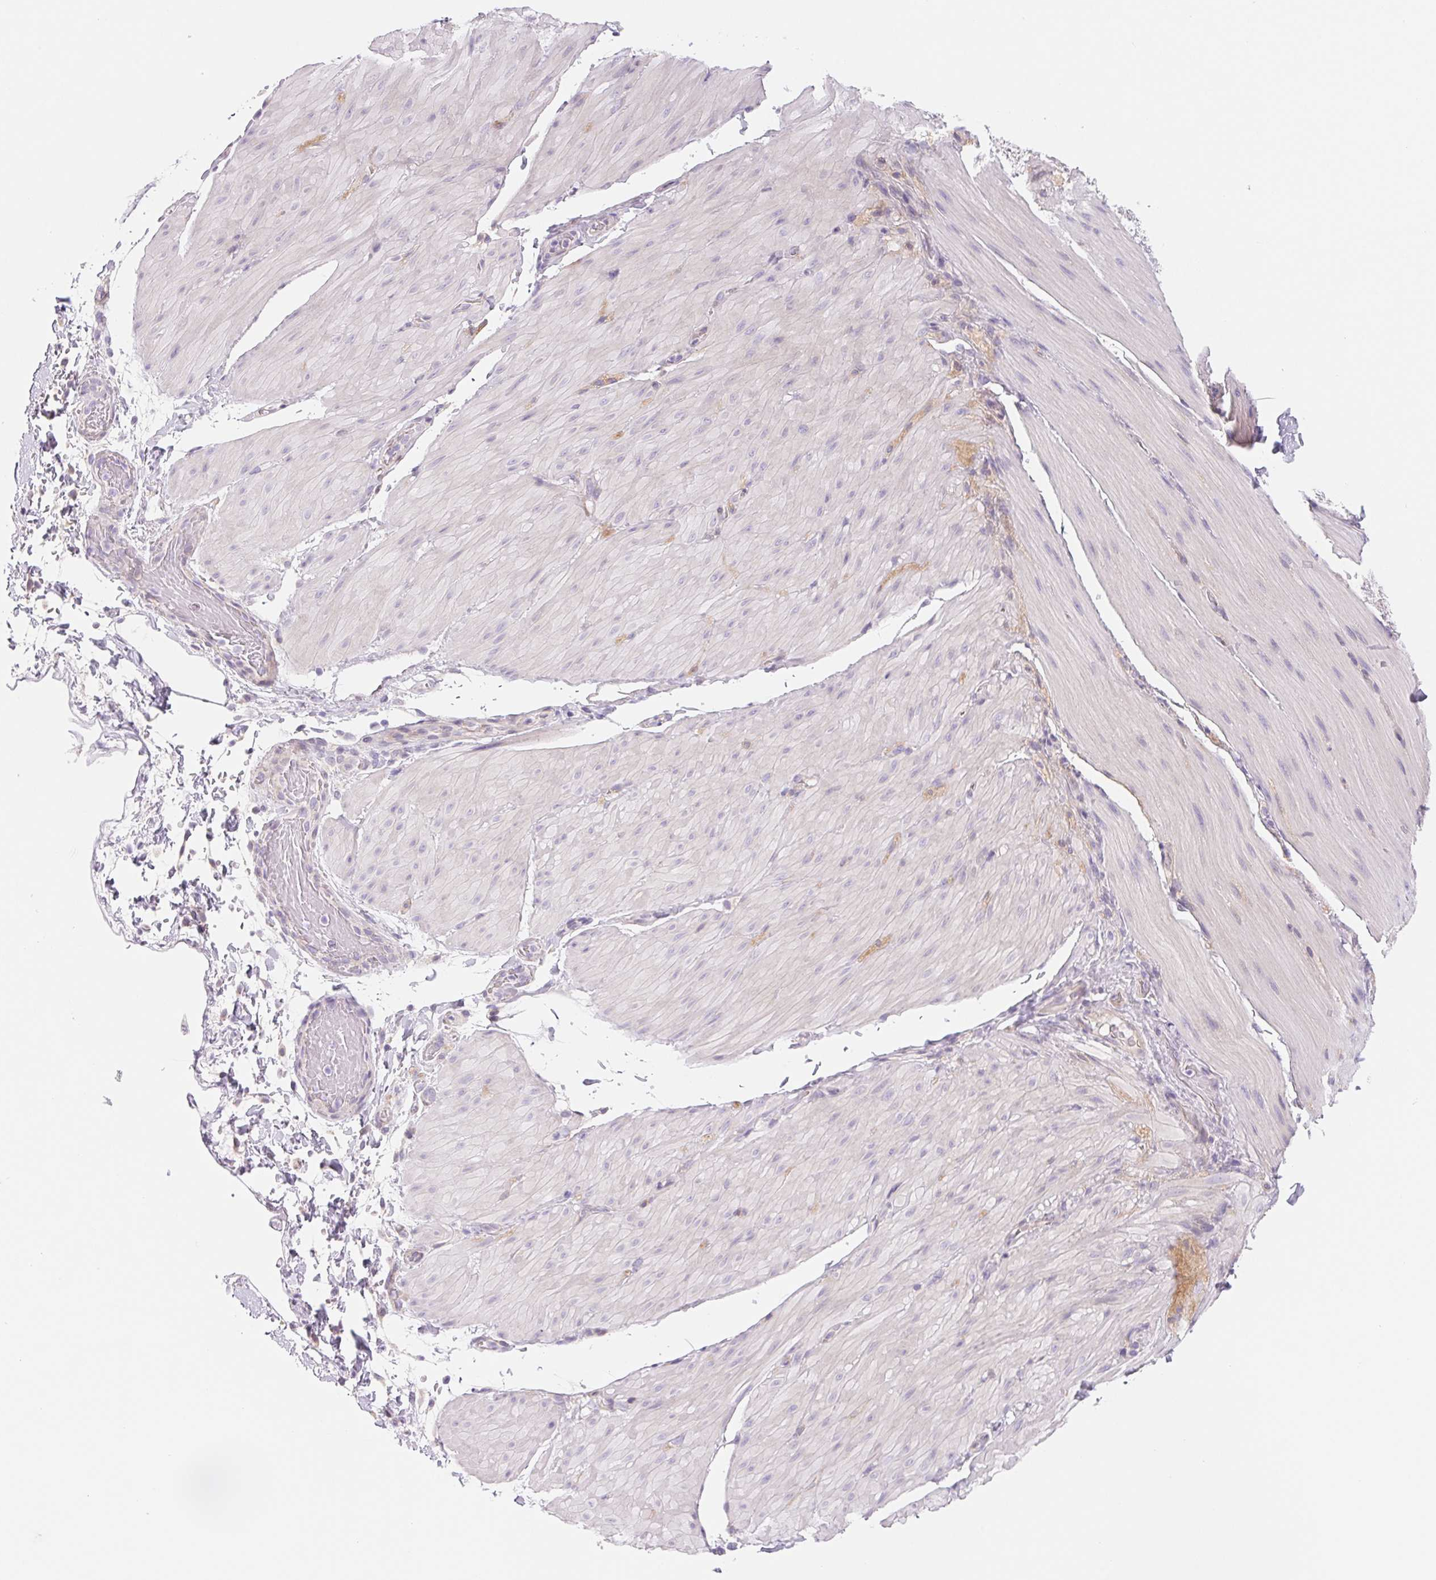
{"staining": {"intensity": "negative", "quantity": "none", "location": "none"}, "tissue": "smooth muscle", "cell_type": "Smooth muscle cells", "image_type": "normal", "snomed": [{"axis": "morphology", "description": "Normal tissue, NOS"}, {"axis": "topography", "description": "Smooth muscle"}, {"axis": "topography", "description": "Colon"}], "caption": "This is a micrograph of immunohistochemistry staining of unremarkable smooth muscle, which shows no staining in smooth muscle cells.", "gene": "CTNND2", "patient": {"sex": "male", "age": 73}}